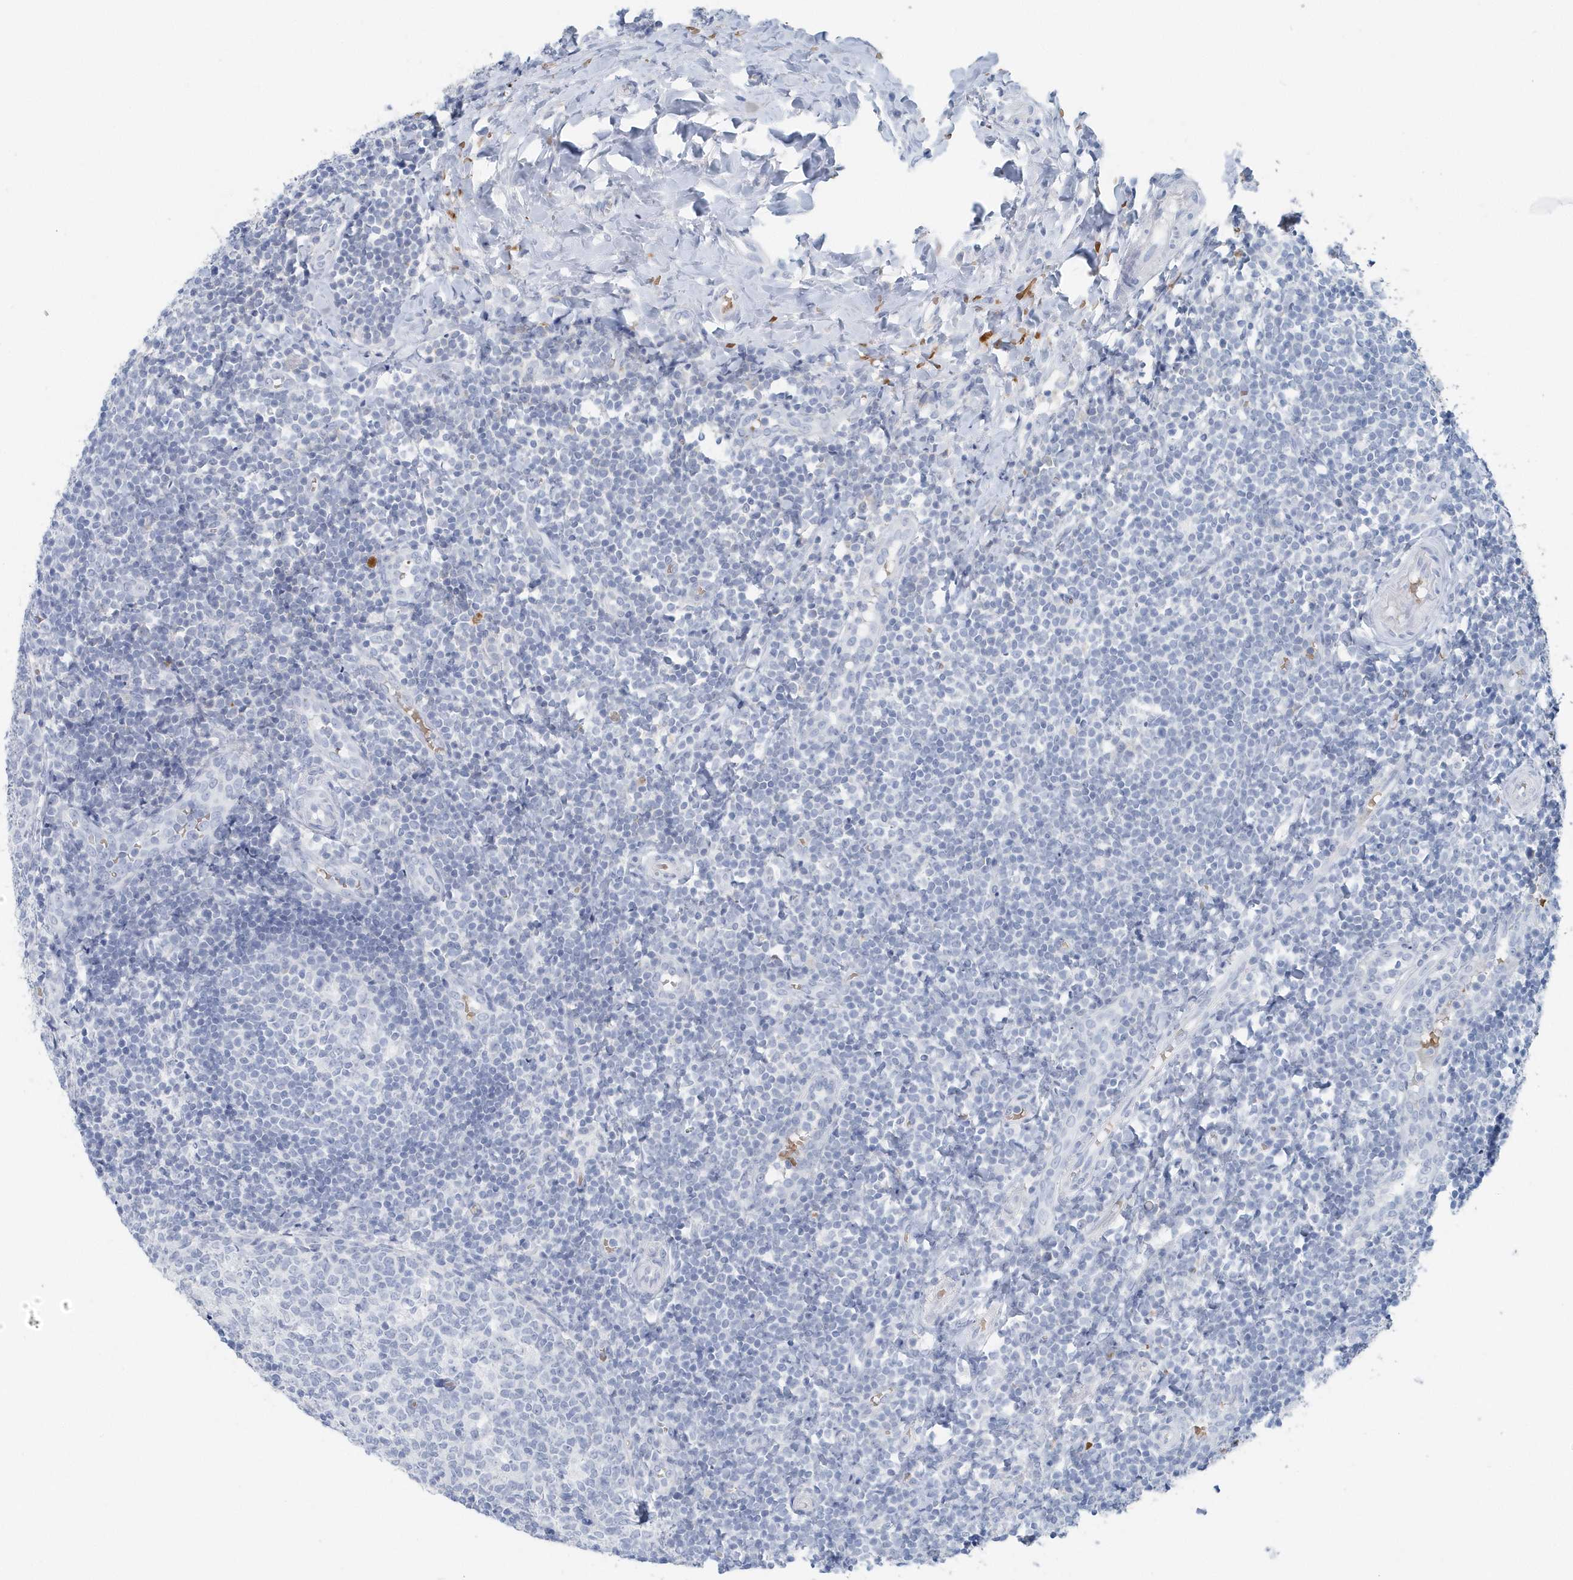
{"staining": {"intensity": "negative", "quantity": "none", "location": "none"}, "tissue": "tonsil", "cell_type": "Germinal center cells", "image_type": "normal", "snomed": [{"axis": "morphology", "description": "Normal tissue, NOS"}, {"axis": "topography", "description": "Tonsil"}], "caption": "A high-resolution micrograph shows IHC staining of normal tonsil, which reveals no significant positivity in germinal center cells. (DAB (3,3'-diaminobenzidine) IHC with hematoxylin counter stain).", "gene": "HBA2", "patient": {"sex": "female", "age": 19}}